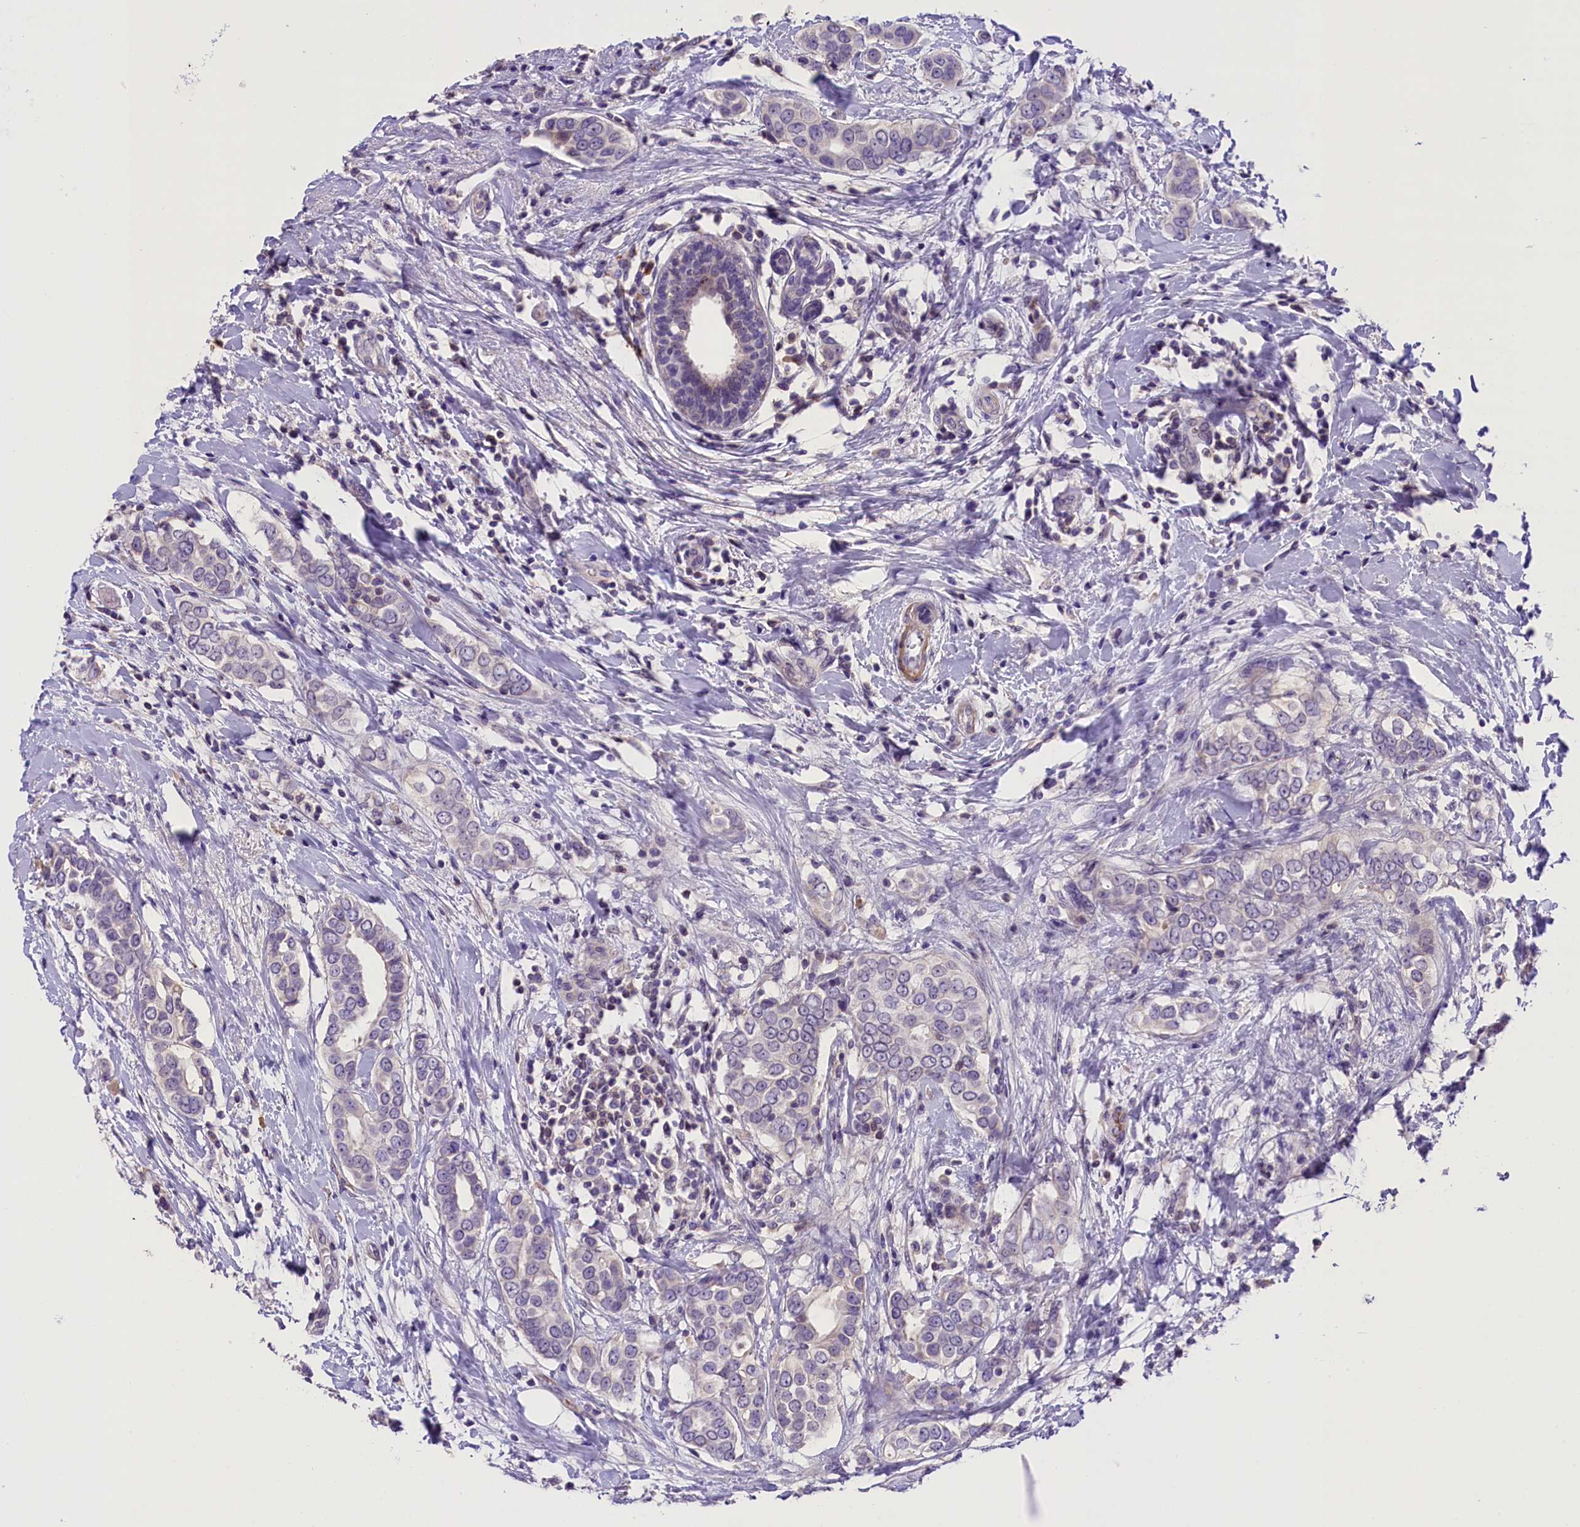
{"staining": {"intensity": "negative", "quantity": "none", "location": "none"}, "tissue": "breast cancer", "cell_type": "Tumor cells", "image_type": "cancer", "snomed": [{"axis": "morphology", "description": "Lobular carcinoma"}, {"axis": "topography", "description": "Breast"}], "caption": "A histopathology image of breast lobular carcinoma stained for a protein shows no brown staining in tumor cells.", "gene": "MEX3B", "patient": {"sex": "female", "age": 51}}